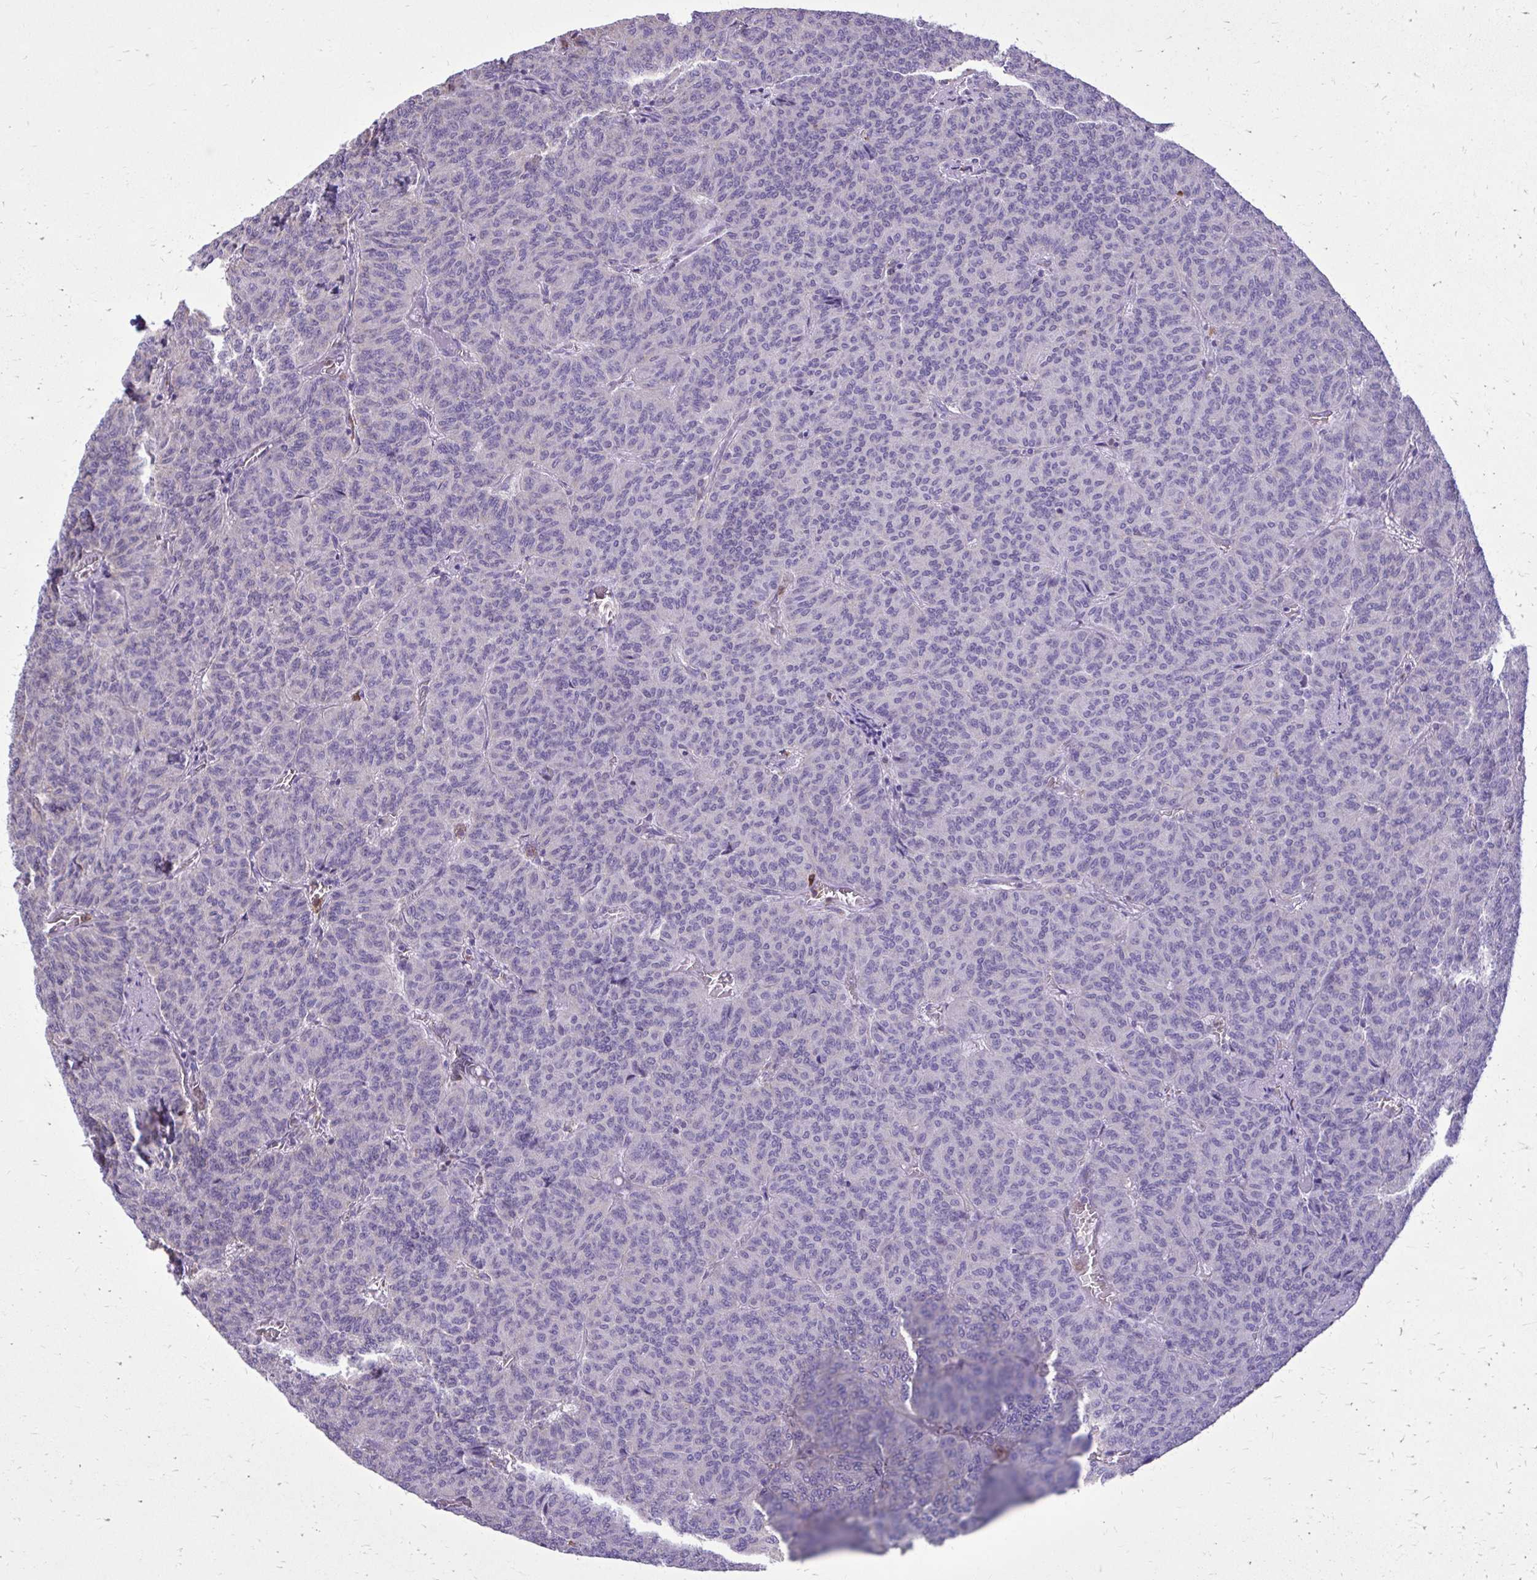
{"staining": {"intensity": "negative", "quantity": "none", "location": "none"}, "tissue": "carcinoid", "cell_type": "Tumor cells", "image_type": "cancer", "snomed": [{"axis": "morphology", "description": "Carcinoid, malignant, NOS"}, {"axis": "topography", "description": "Lung"}], "caption": "Micrograph shows no significant protein expression in tumor cells of malignant carcinoid.", "gene": "CAT", "patient": {"sex": "male", "age": 61}}